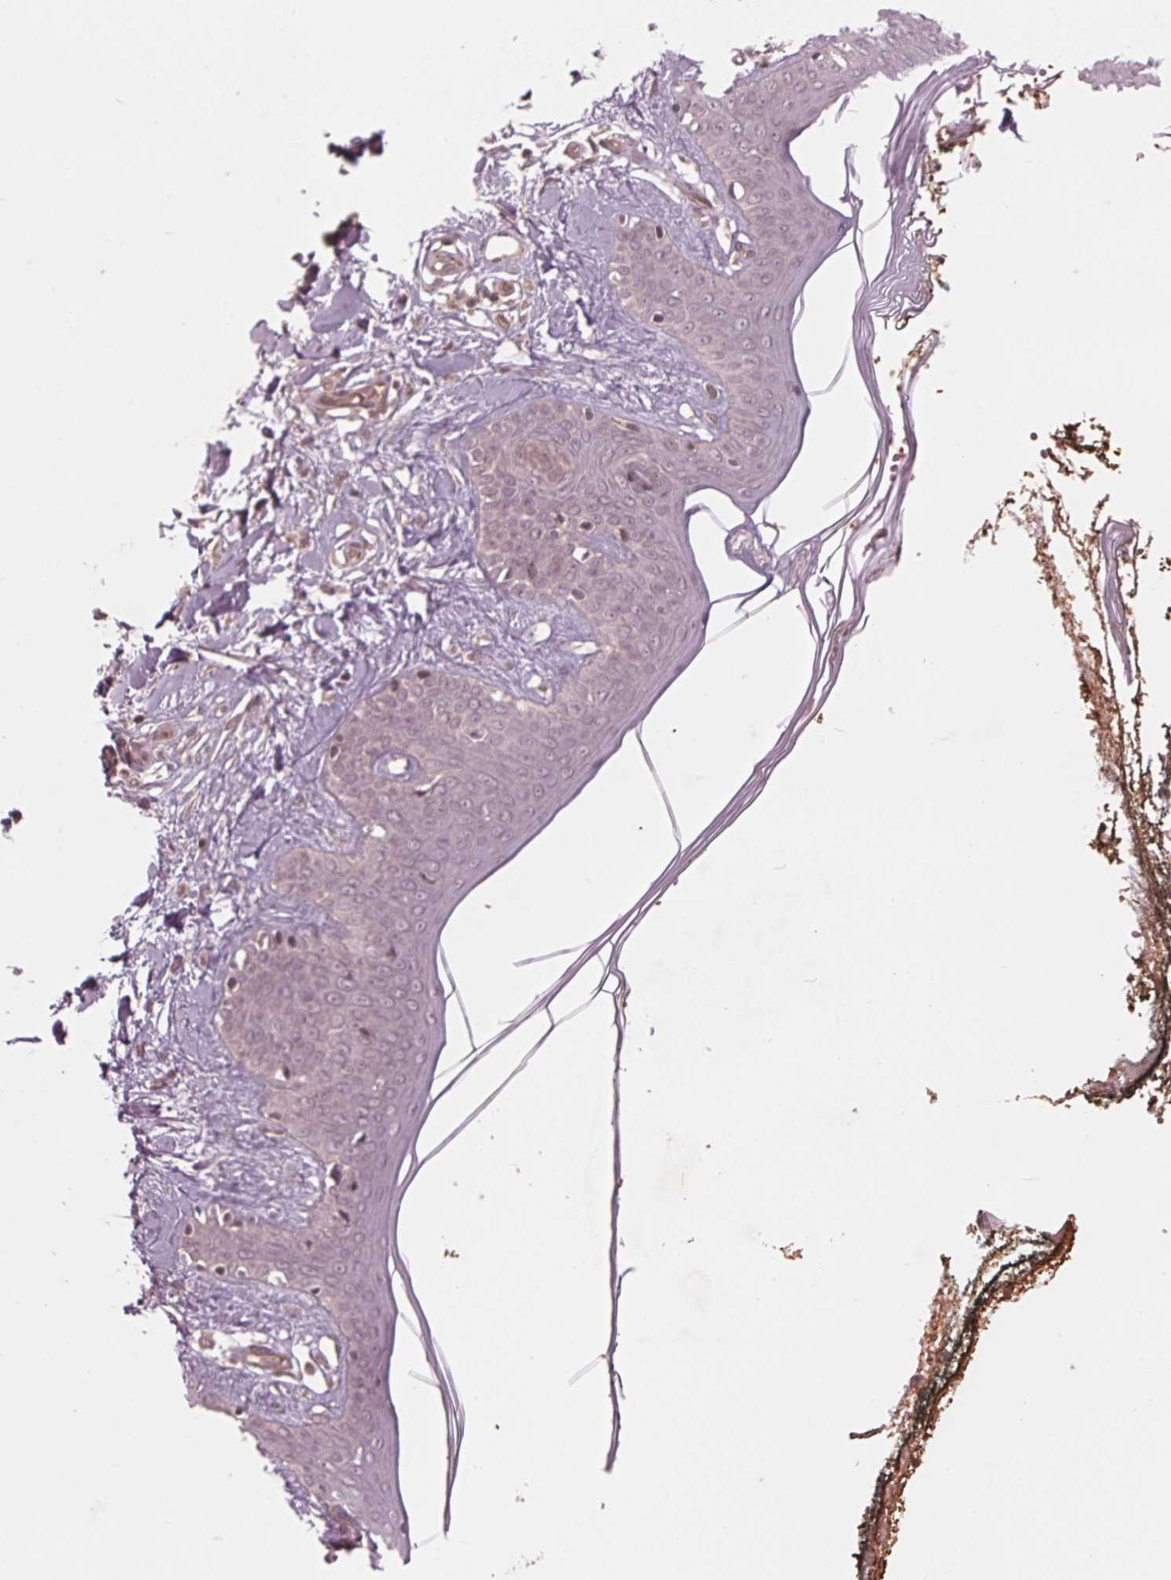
{"staining": {"intensity": "negative", "quantity": "none", "location": "none"}, "tissue": "skin", "cell_type": "Fibroblasts", "image_type": "normal", "snomed": [{"axis": "morphology", "description": "Normal tissue, NOS"}, {"axis": "topography", "description": "Skin"}], "caption": "The immunohistochemistry (IHC) image has no significant staining in fibroblasts of skin.", "gene": "BTBD1", "patient": {"sex": "female", "age": 34}}